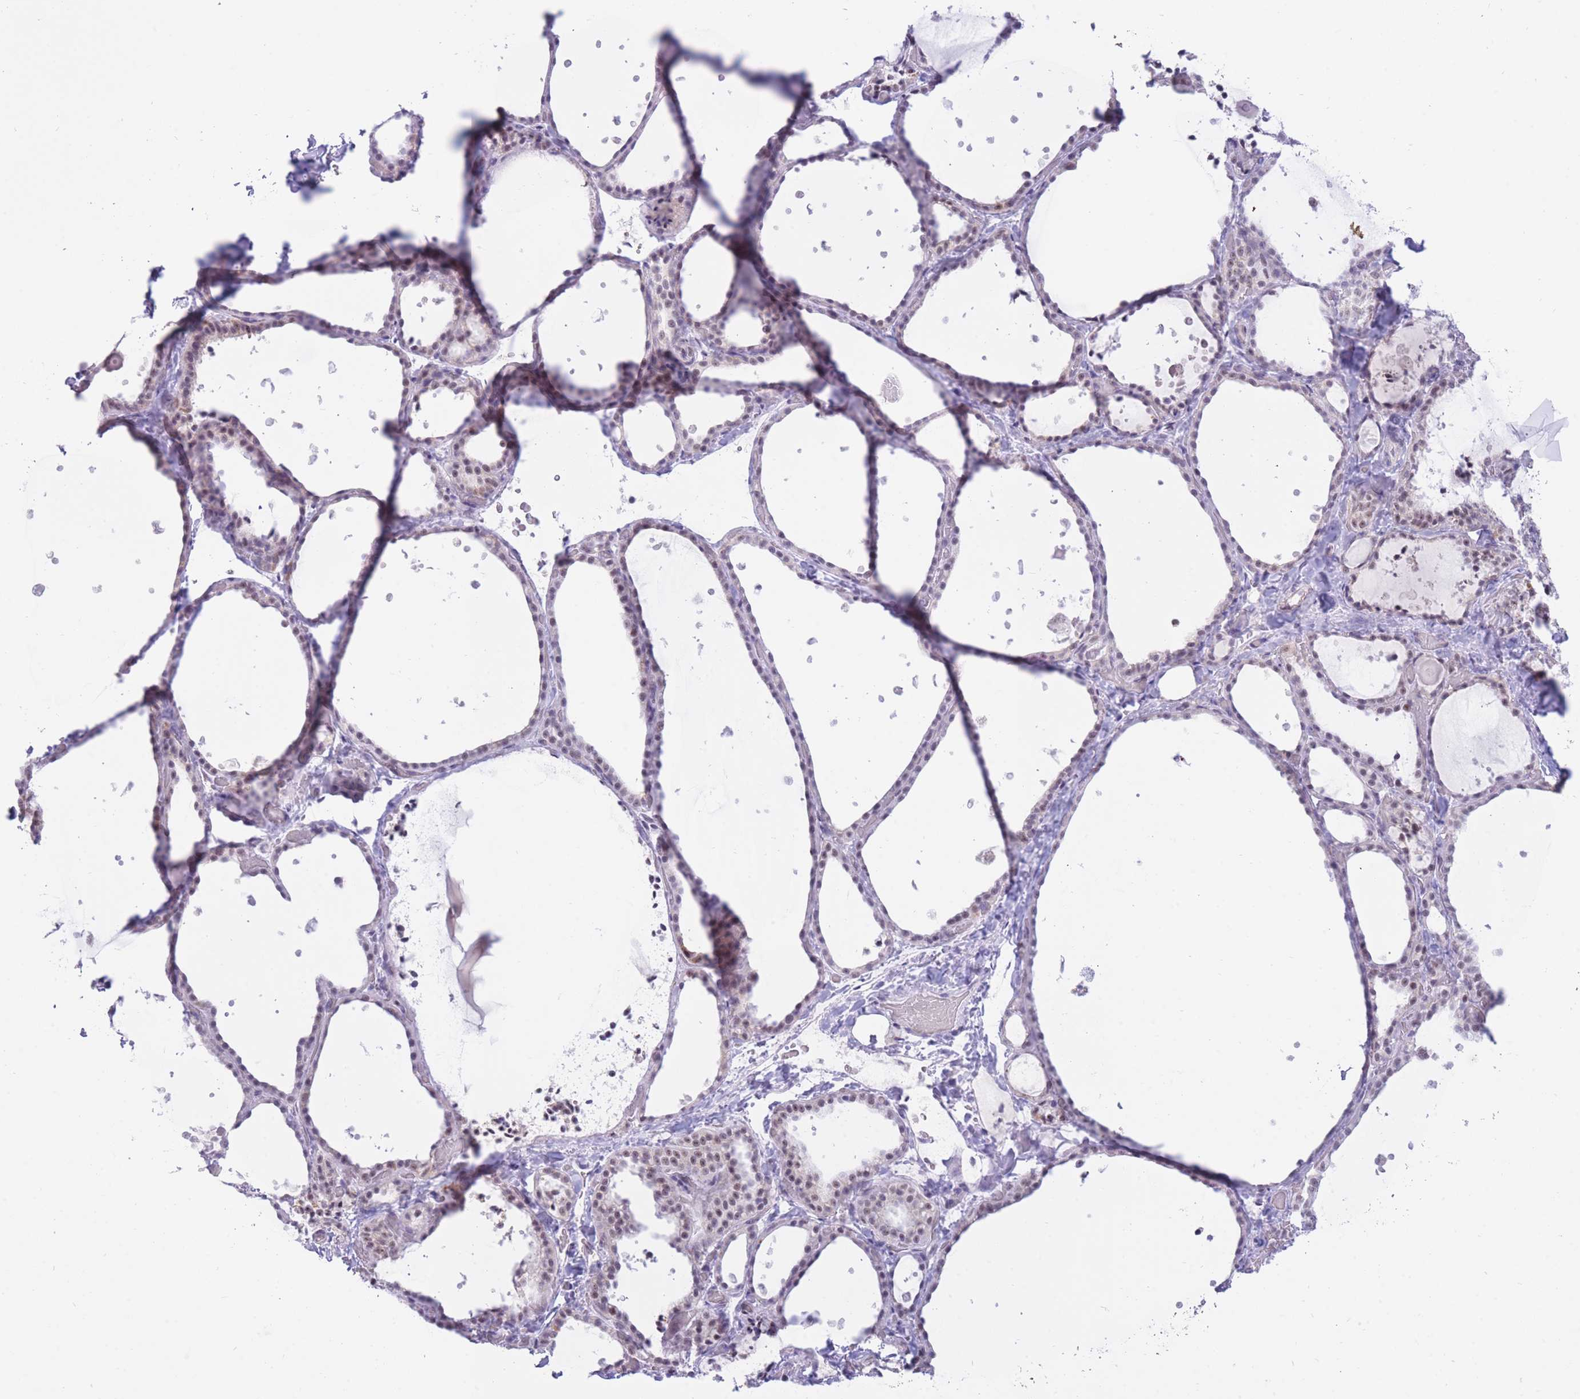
{"staining": {"intensity": "moderate", "quantity": "<25%", "location": "cytoplasmic/membranous,nuclear"}, "tissue": "thyroid gland", "cell_type": "Glandular cells", "image_type": "normal", "snomed": [{"axis": "morphology", "description": "Normal tissue, NOS"}, {"axis": "topography", "description": "Thyroid gland"}], "caption": "Immunohistochemistry (IHC) micrograph of benign thyroid gland: human thyroid gland stained using IHC shows low levels of moderate protein expression localized specifically in the cytoplasmic/membranous,nuclear of glandular cells, appearing as a cytoplasmic/membranous,nuclear brown color.", "gene": "CYP2B6", "patient": {"sex": "female", "age": 44}}